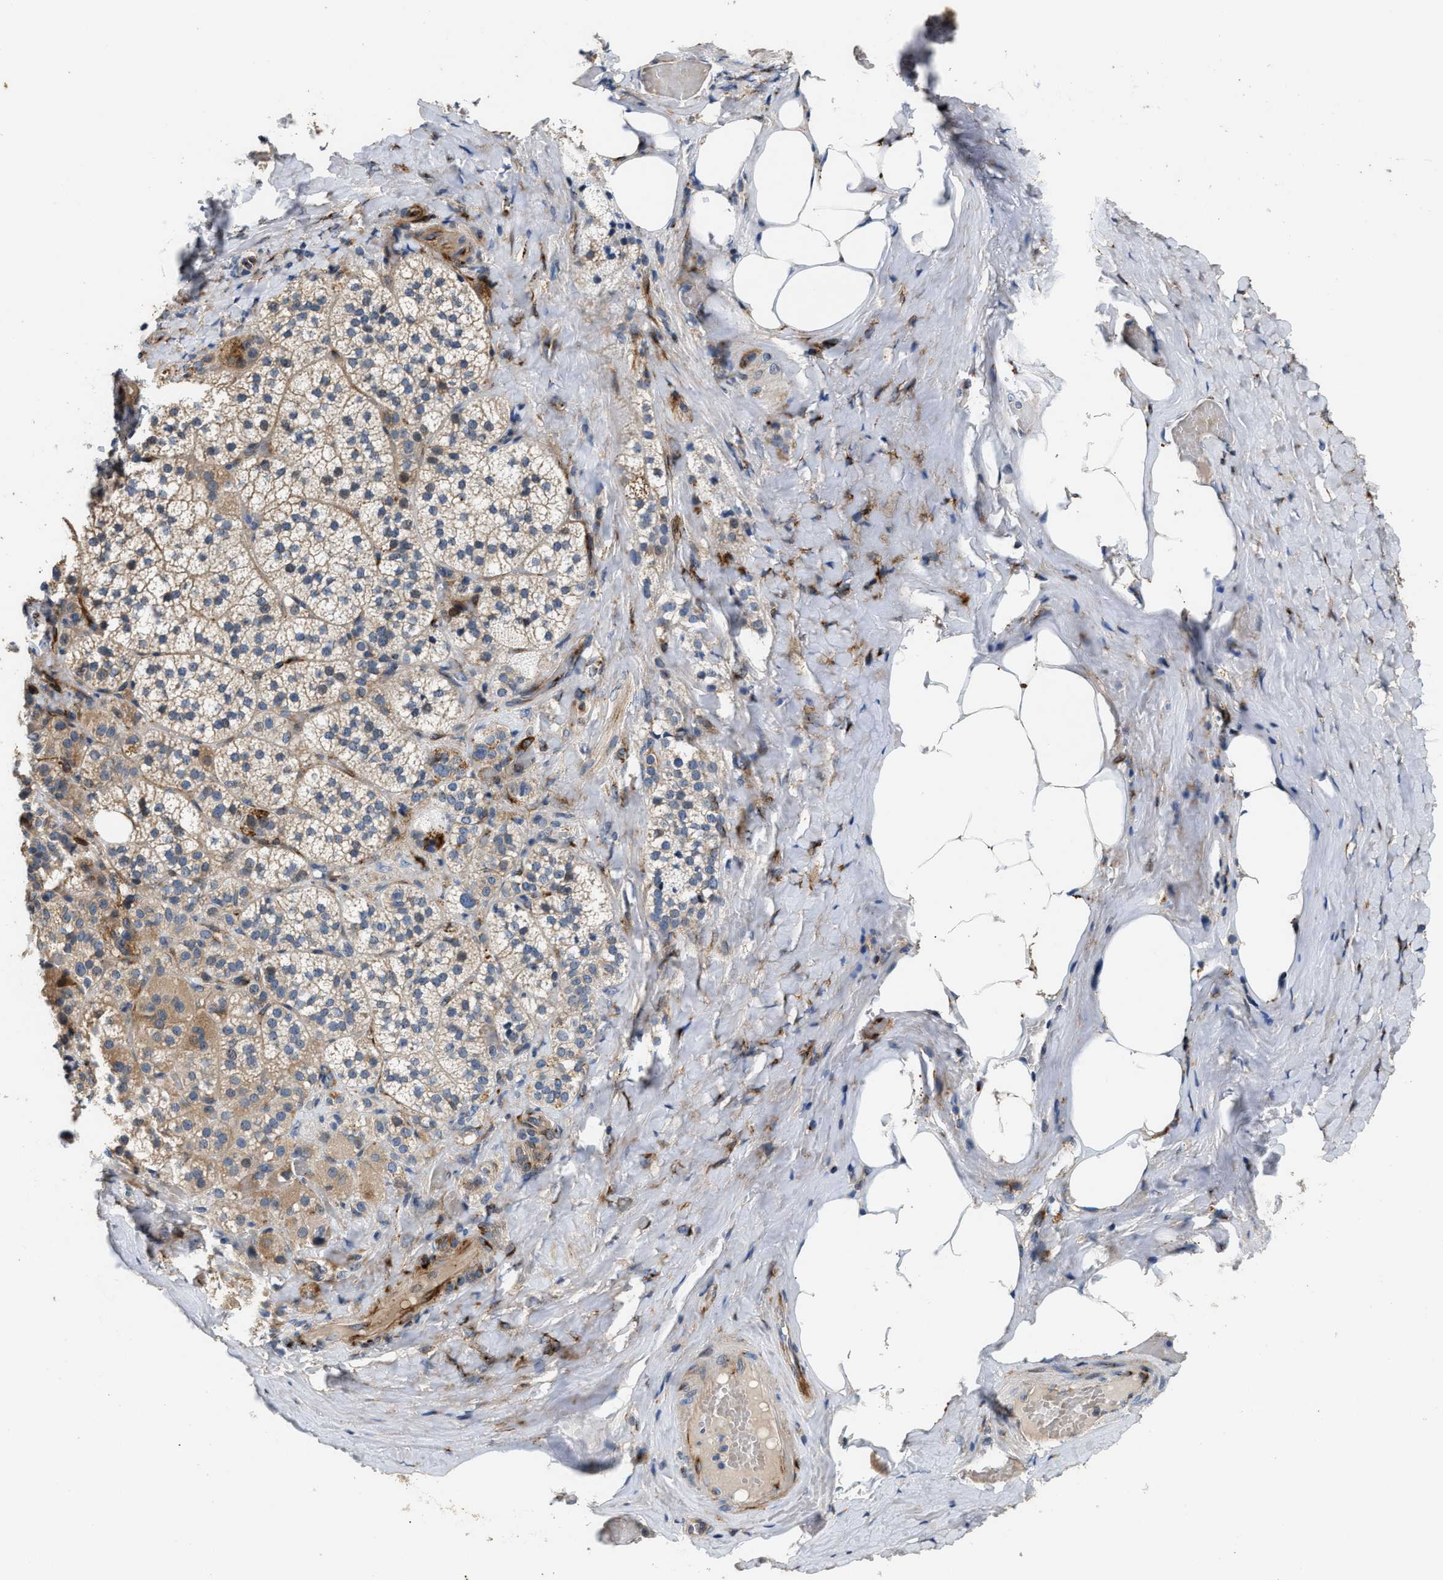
{"staining": {"intensity": "moderate", "quantity": ">75%", "location": "cytoplasmic/membranous"}, "tissue": "adrenal gland", "cell_type": "Glandular cells", "image_type": "normal", "snomed": [{"axis": "morphology", "description": "Normal tissue, NOS"}, {"axis": "topography", "description": "Adrenal gland"}], "caption": "This histopathology image demonstrates immunohistochemistry (IHC) staining of unremarkable human adrenal gland, with medium moderate cytoplasmic/membranous staining in about >75% of glandular cells.", "gene": "IL17RC", "patient": {"sex": "female", "age": 59}}